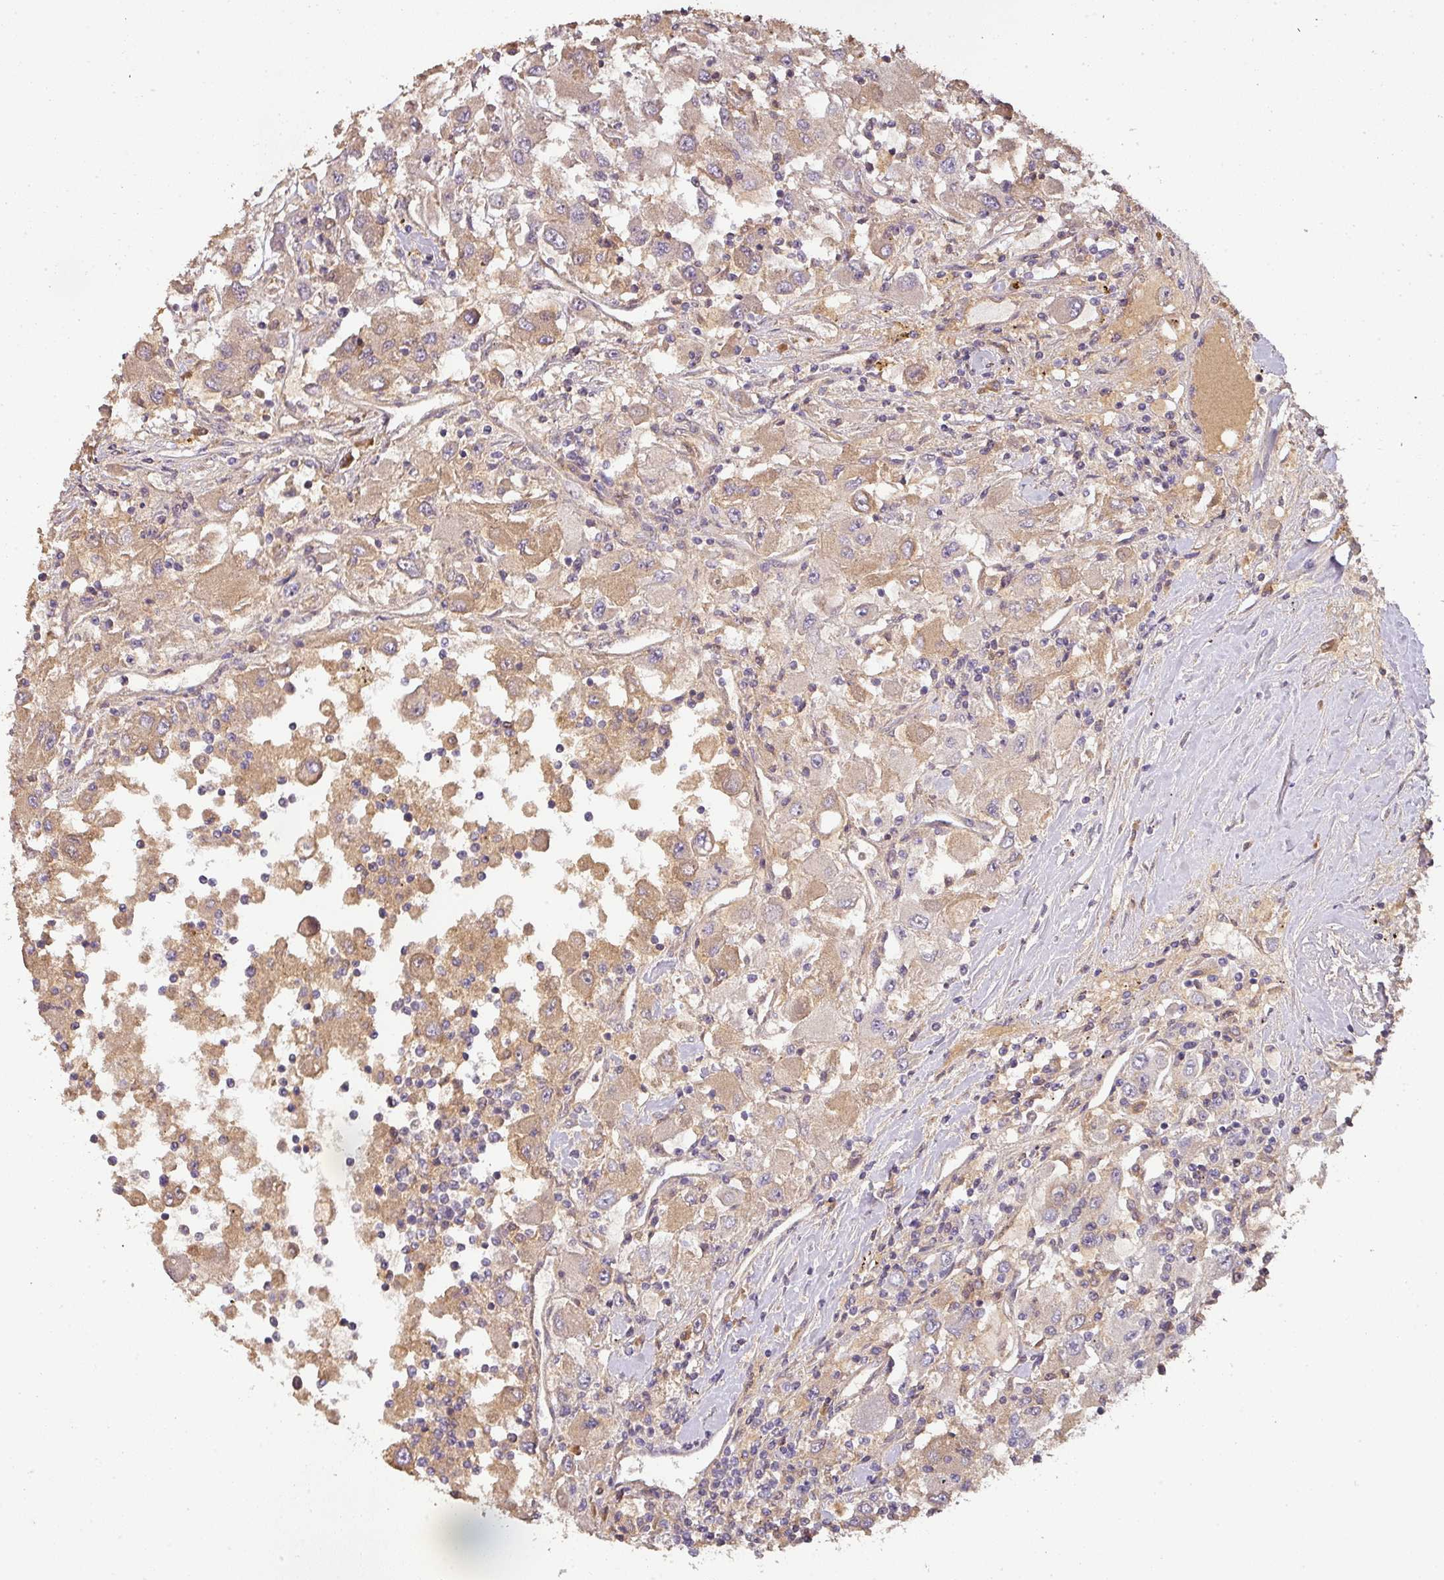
{"staining": {"intensity": "weak", "quantity": "25%-75%", "location": "cytoplasmic/membranous"}, "tissue": "renal cancer", "cell_type": "Tumor cells", "image_type": "cancer", "snomed": [{"axis": "morphology", "description": "Adenocarcinoma, NOS"}, {"axis": "topography", "description": "Kidney"}], "caption": "This is a micrograph of immunohistochemistry staining of renal cancer (adenocarcinoma), which shows weak expression in the cytoplasmic/membranous of tumor cells.", "gene": "BPIFB3", "patient": {"sex": "female", "age": 67}}